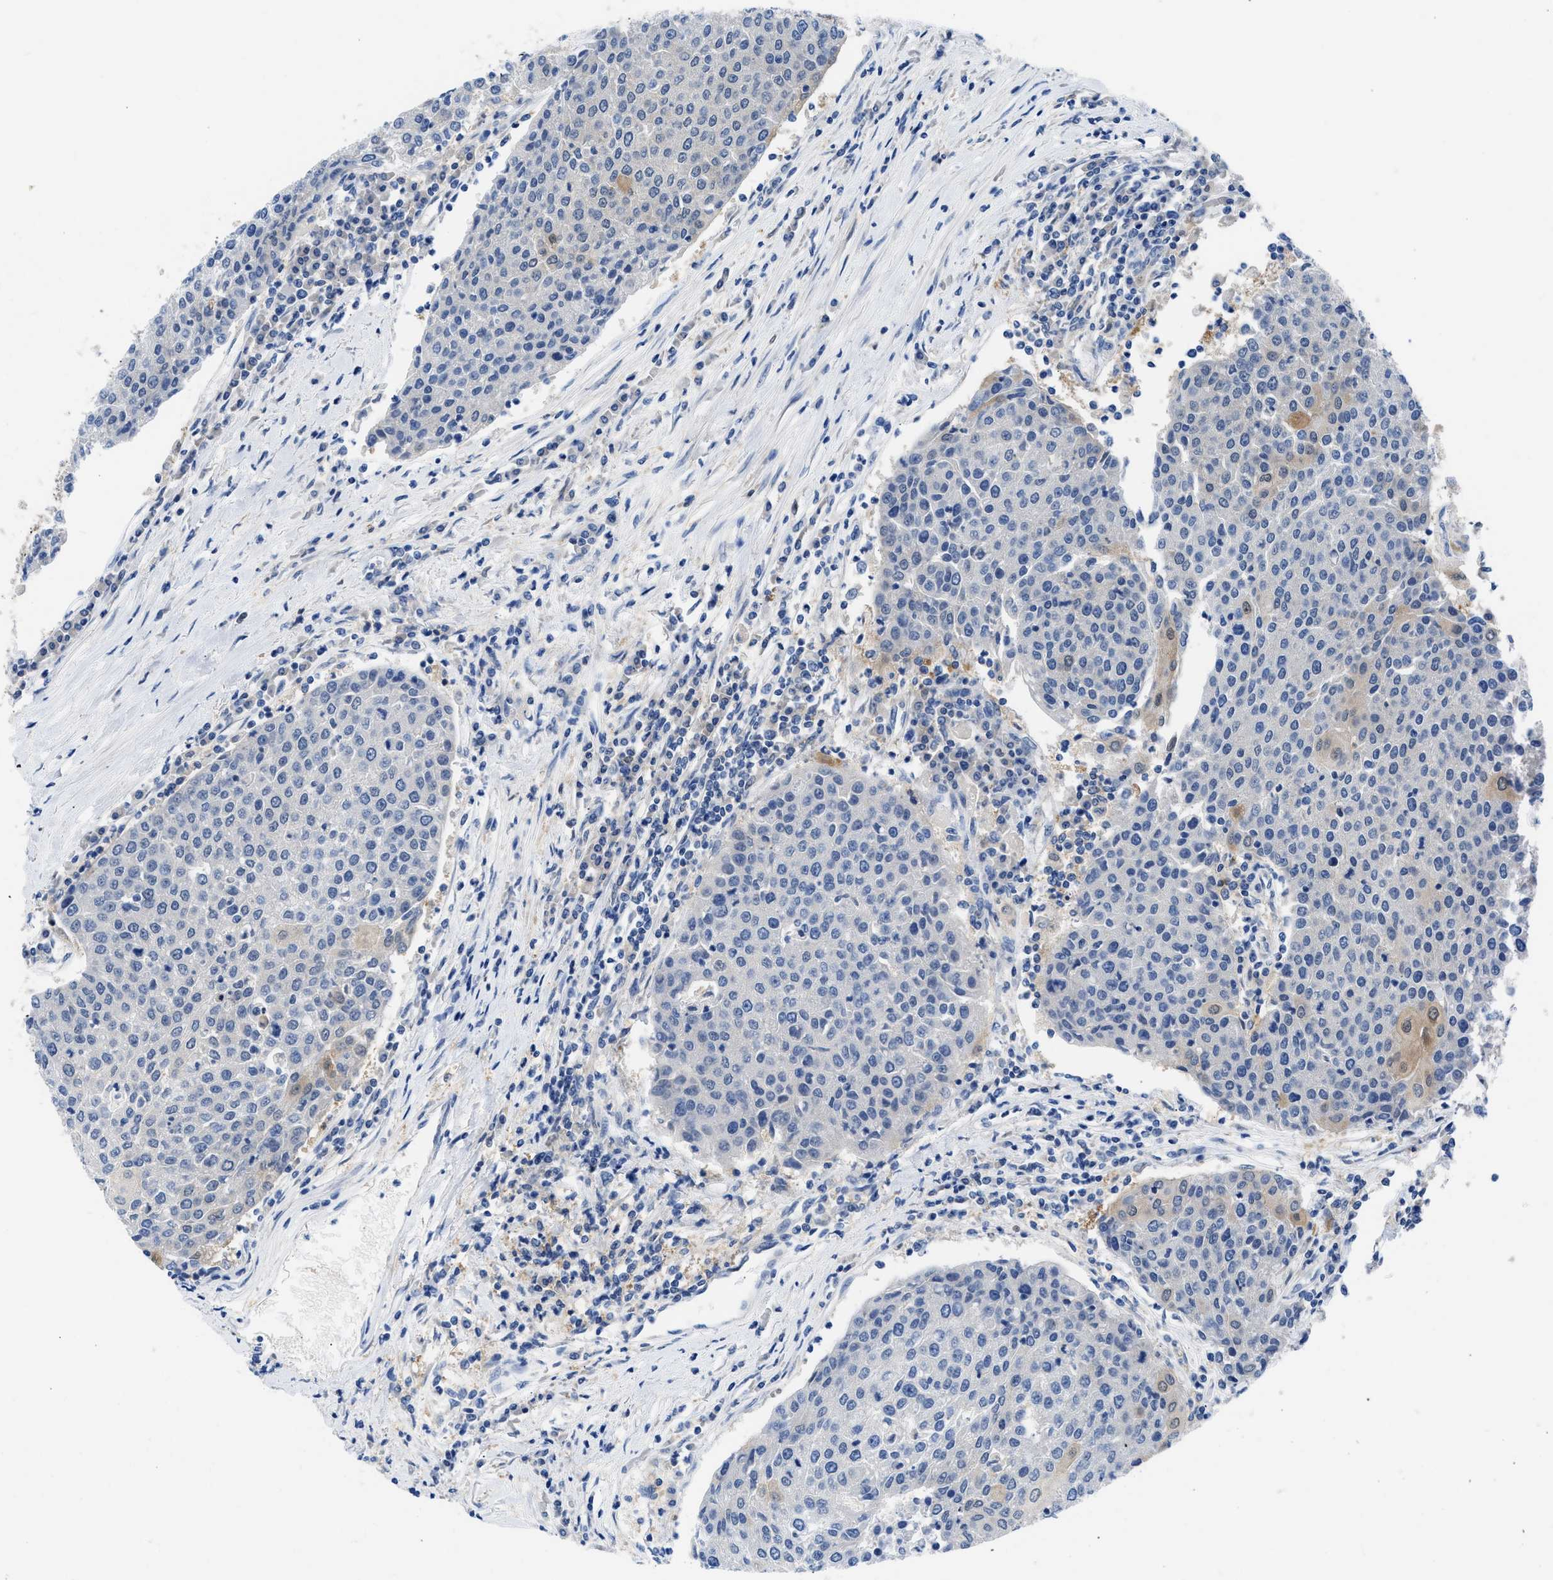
{"staining": {"intensity": "negative", "quantity": "none", "location": "none"}, "tissue": "urothelial cancer", "cell_type": "Tumor cells", "image_type": "cancer", "snomed": [{"axis": "morphology", "description": "Urothelial carcinoma, High grade"}, {"axis": "topography", "description": "Urinary bladder"}], "caption": "A high-resolution photomicrograph shows immunohistochemistry (IHC) staining of urothelial cancer, which displays no significant expression in tumor cells.", "gene": "CBR1", "patient": {"sex": "female", "age": 85}}